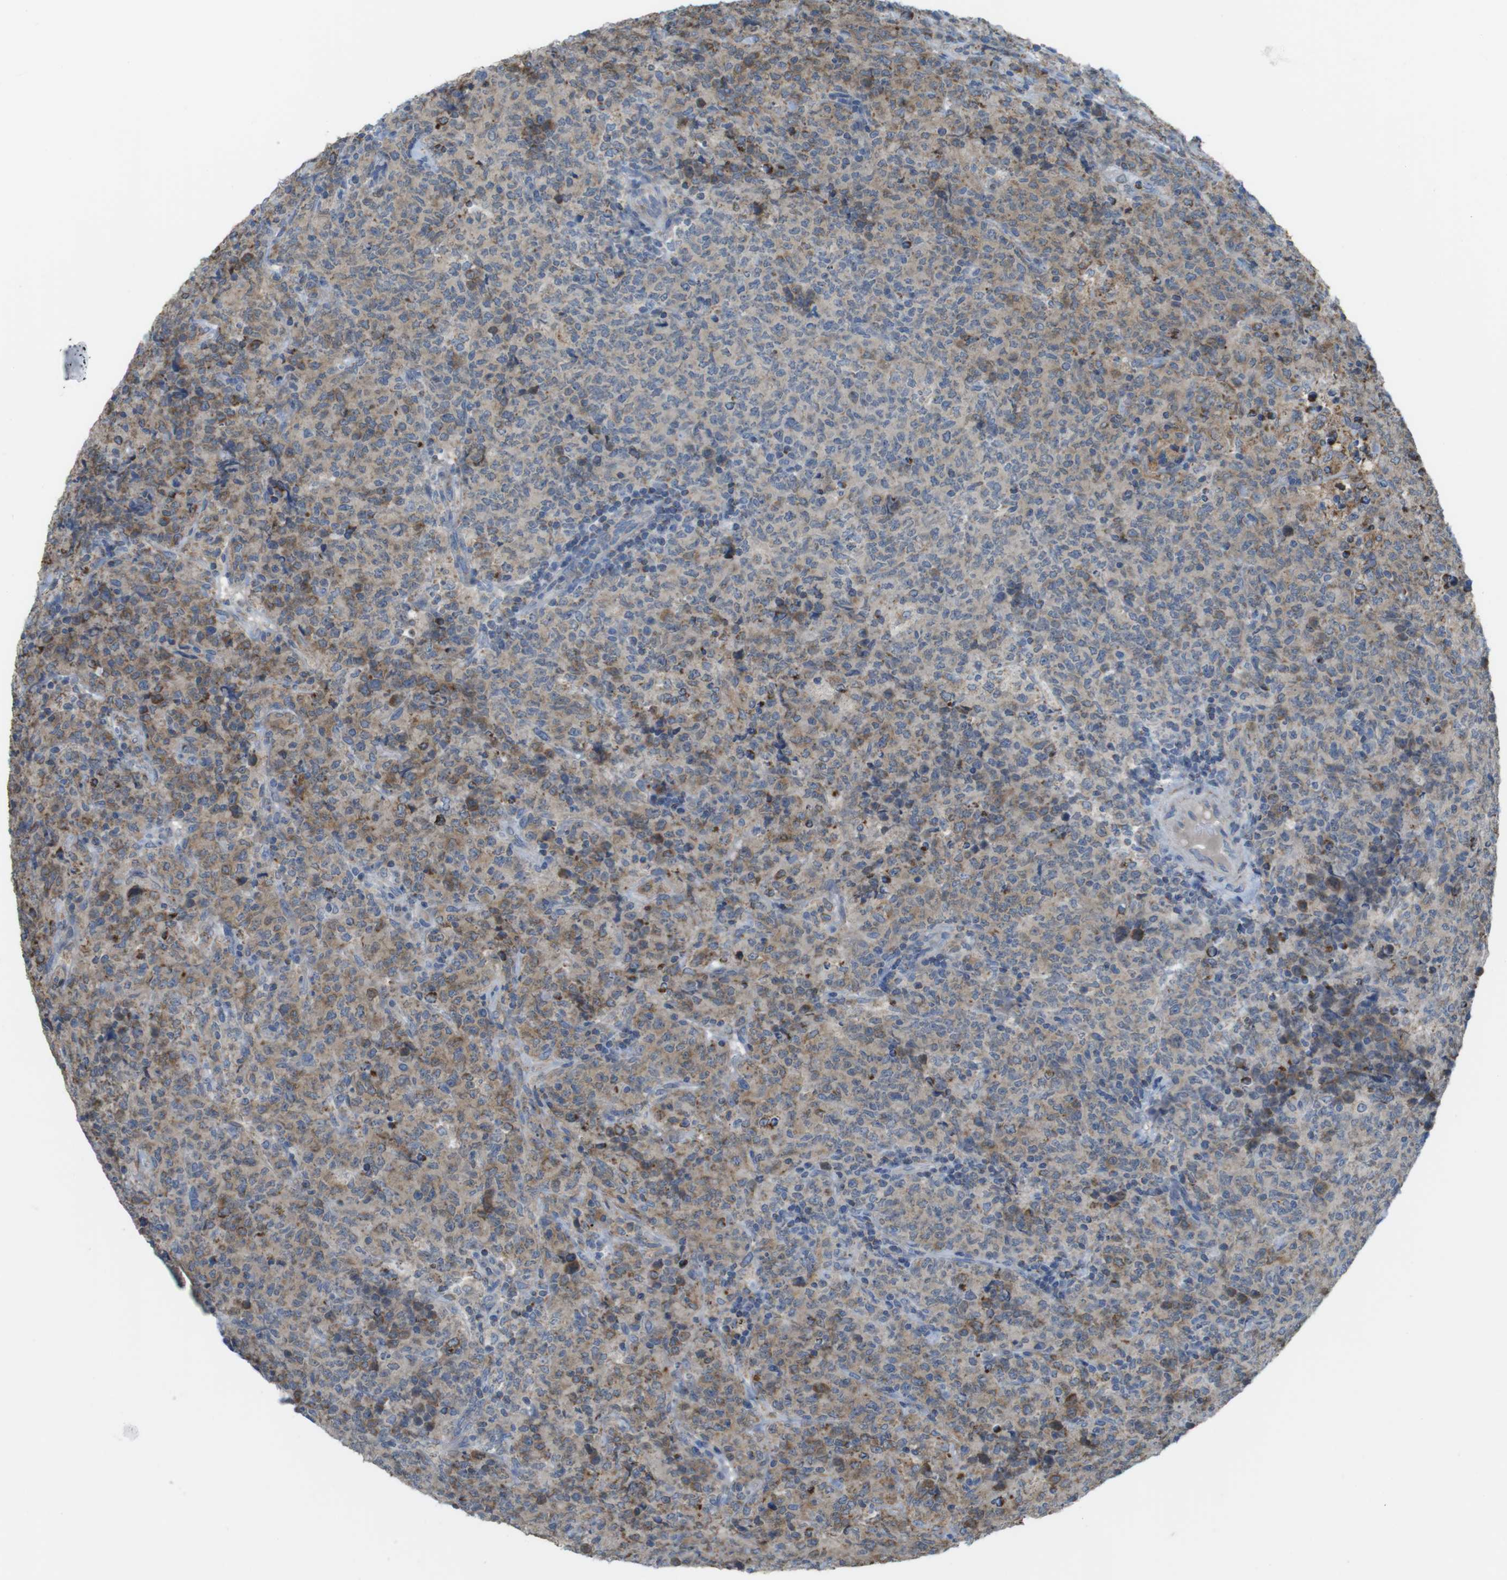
{"staining": {"intensity": "weak", "quantity": "<25%", "location": "cytoplasmic/membranous"}, "tissue": "lymphoma", "cell_type": "Tumor cells", "image_type": "cancer", "snomed": [{"axis": "morphology", "description": "Malignant lymphoma, non-Hodgkin's type, High grade"}, {"axis": "topography", "description": "Tonsil"}], "caption": "Human malignant lymphoma, non-Hodgkin's type (high-grade) stained for a protein using immunohistochemistry exhibits no positivity in tumor cells.", "gene": "GRIK2", "patient": {"sex": "female", "age": 36}}